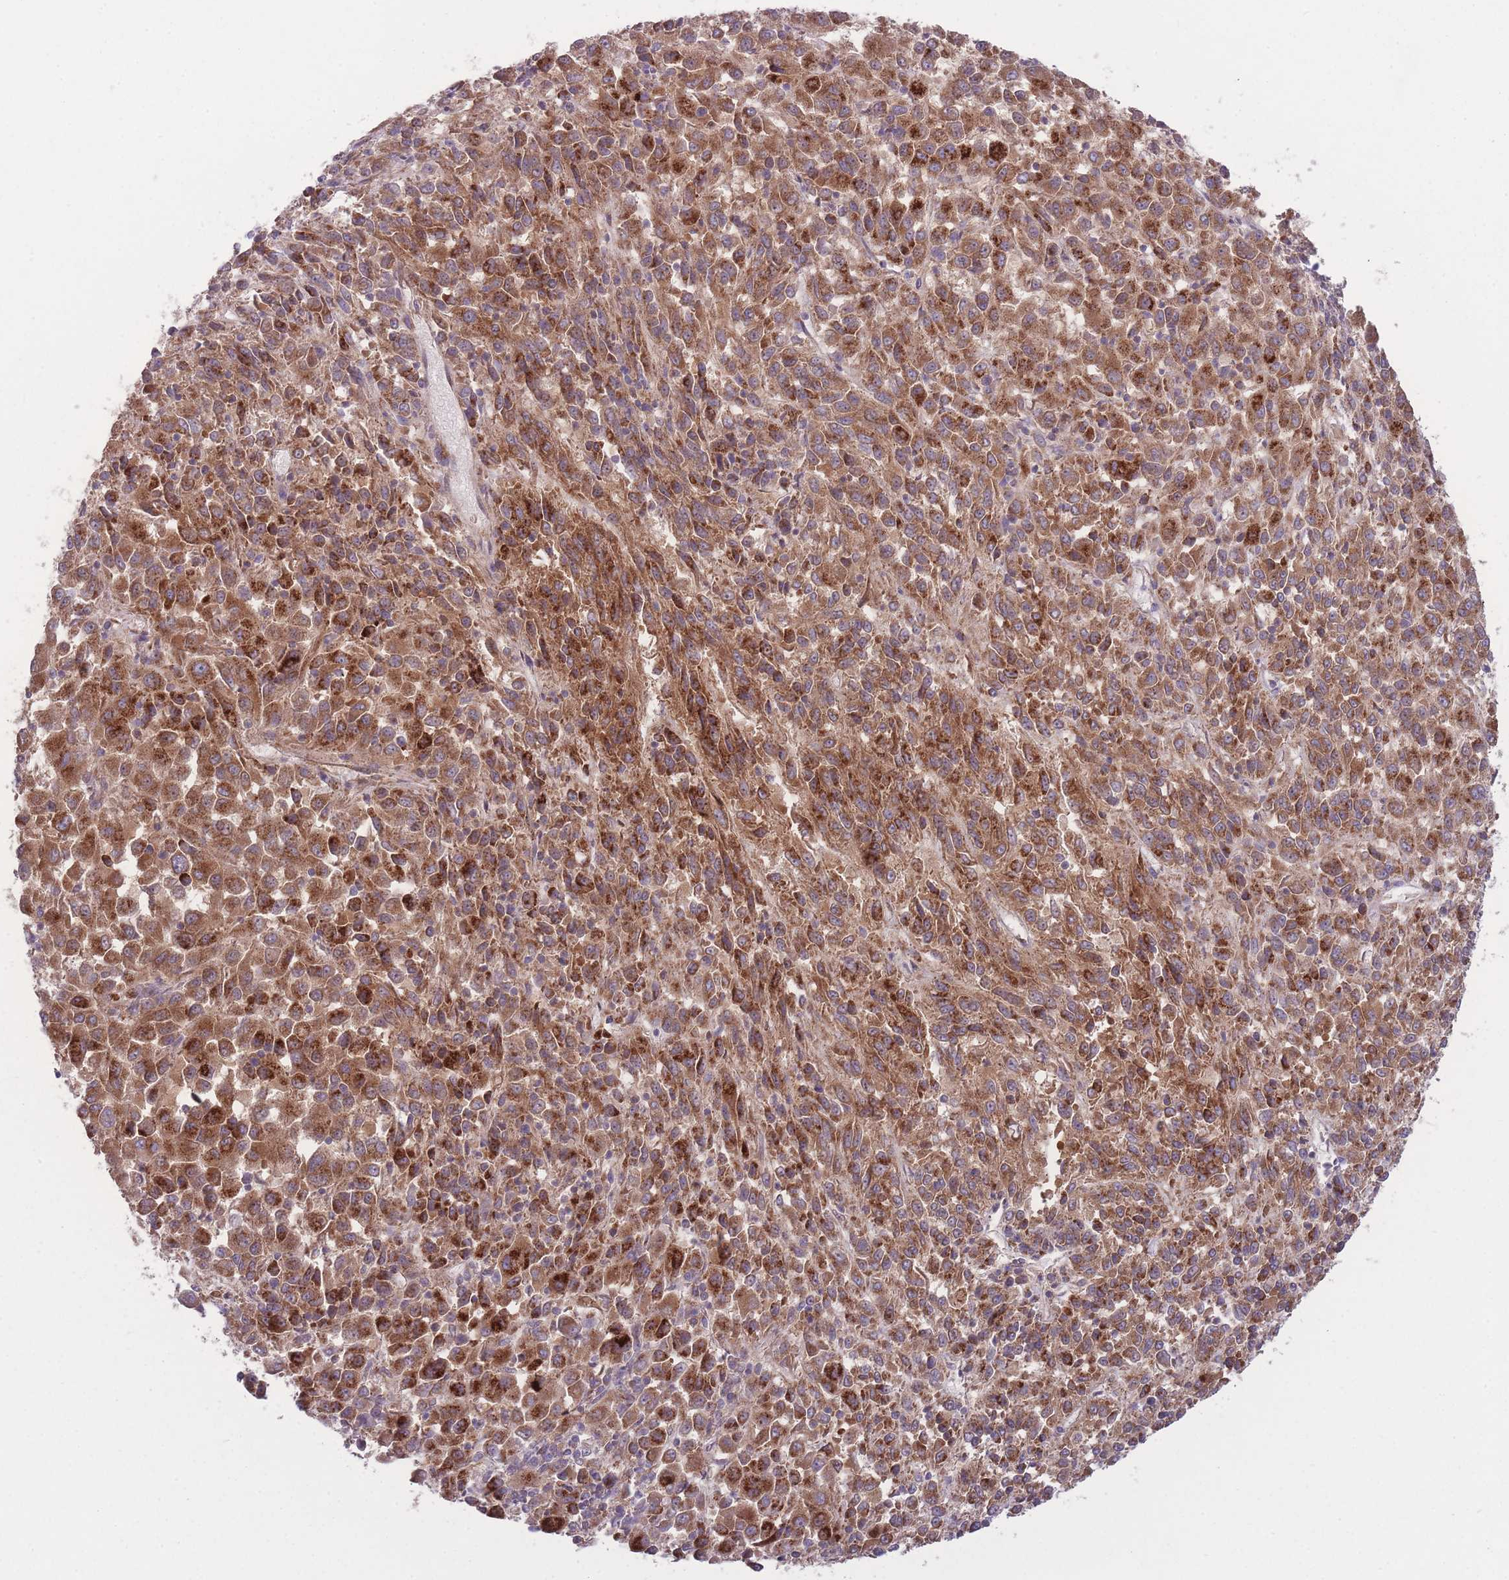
{"staining": {"intensity": "strong", "quantity": ">75%", "location": "cytoplasmic/membranous"}, "tissue": "melanoma", "cell_type": "Tumor cells", "image_type": "cancer", "snomed": [{"axis": "morphology", "description": "Malignant melanoma, Metastatic site"}, {"axis": "topography", "description": "Lung"}], "caption": "DAB immunohistochemical staining of malignant melanoma (metastatic site) displays strong cytoplasmic/membranous protein expression in about >75% of tumor cells.", "gene": "CCT6B", "patient": {"sex": "male", "age": 64}}